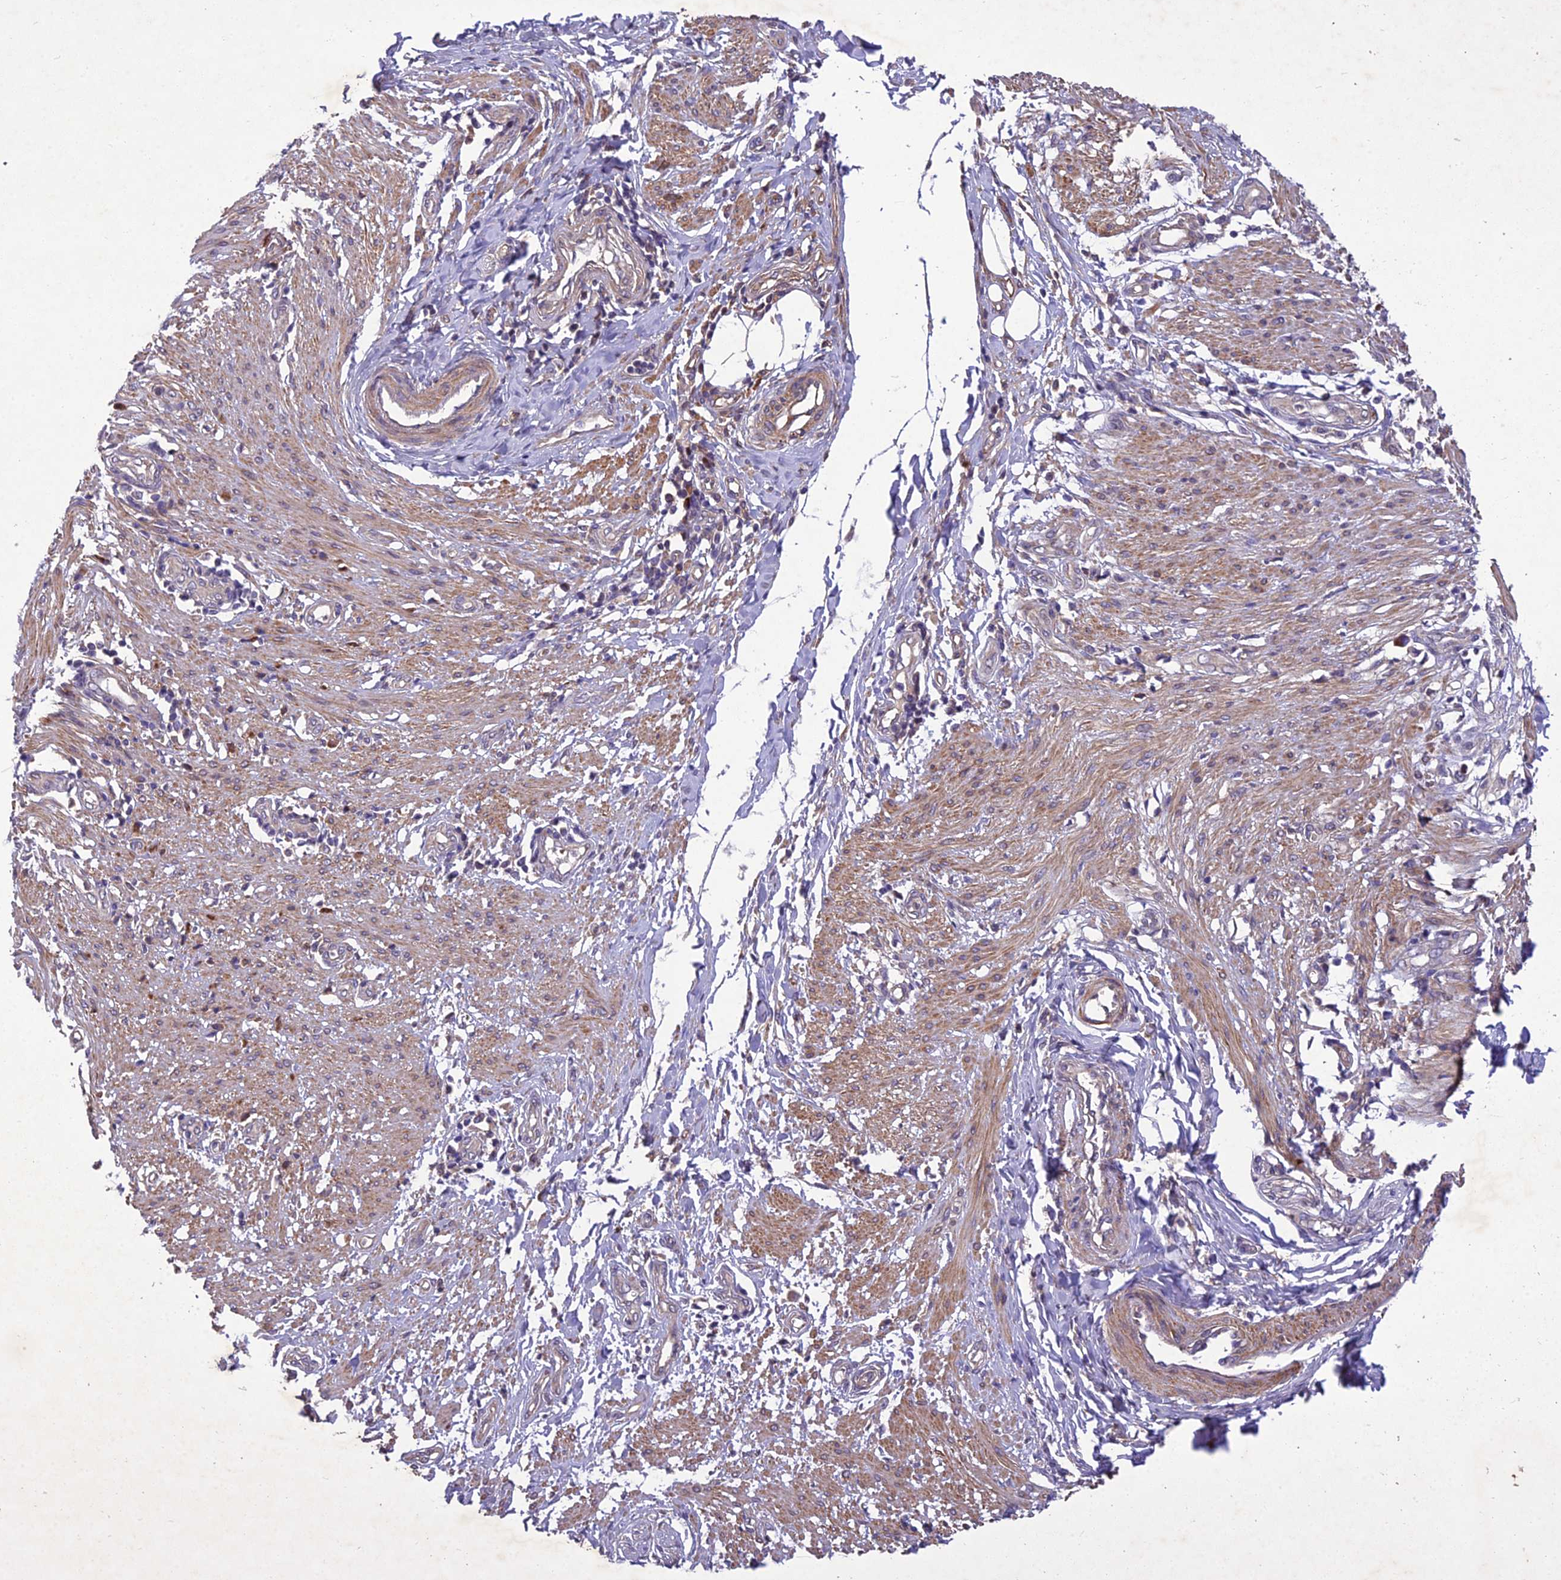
{"staining": {"intensity": "moderate", "quantity": ">75%", "location": "cytoplasmic/membranous"}, "tissue": "smooth muscle", "cell_type": "Smooth muscle cells", "image_type": "normal", "snomed": [{"axis": "morphology", "description": "Normal tissue, NOS"}, {"axis": "morphology", "description": "Adenocarcinoma, NOS"}, {"axis": "topography", "description": "Colon"}, {"axis": "topography", "description": "Peripheral nerve tissue"}], "caption": "DAB (3,3'-diaminobenzidine) immunohistochemical staining of benign human smooth muscle demonstrates moderate cytoplasmic/membranous protein expression in about >75% of smooth muscle cells. The protein of interest is stained brown, and the nuclei are stained in blue (DAB IHC with brightfield microscopy, high magnification).", "gene": "CENPL", "patient": {"sex": "male", "age": 14}}